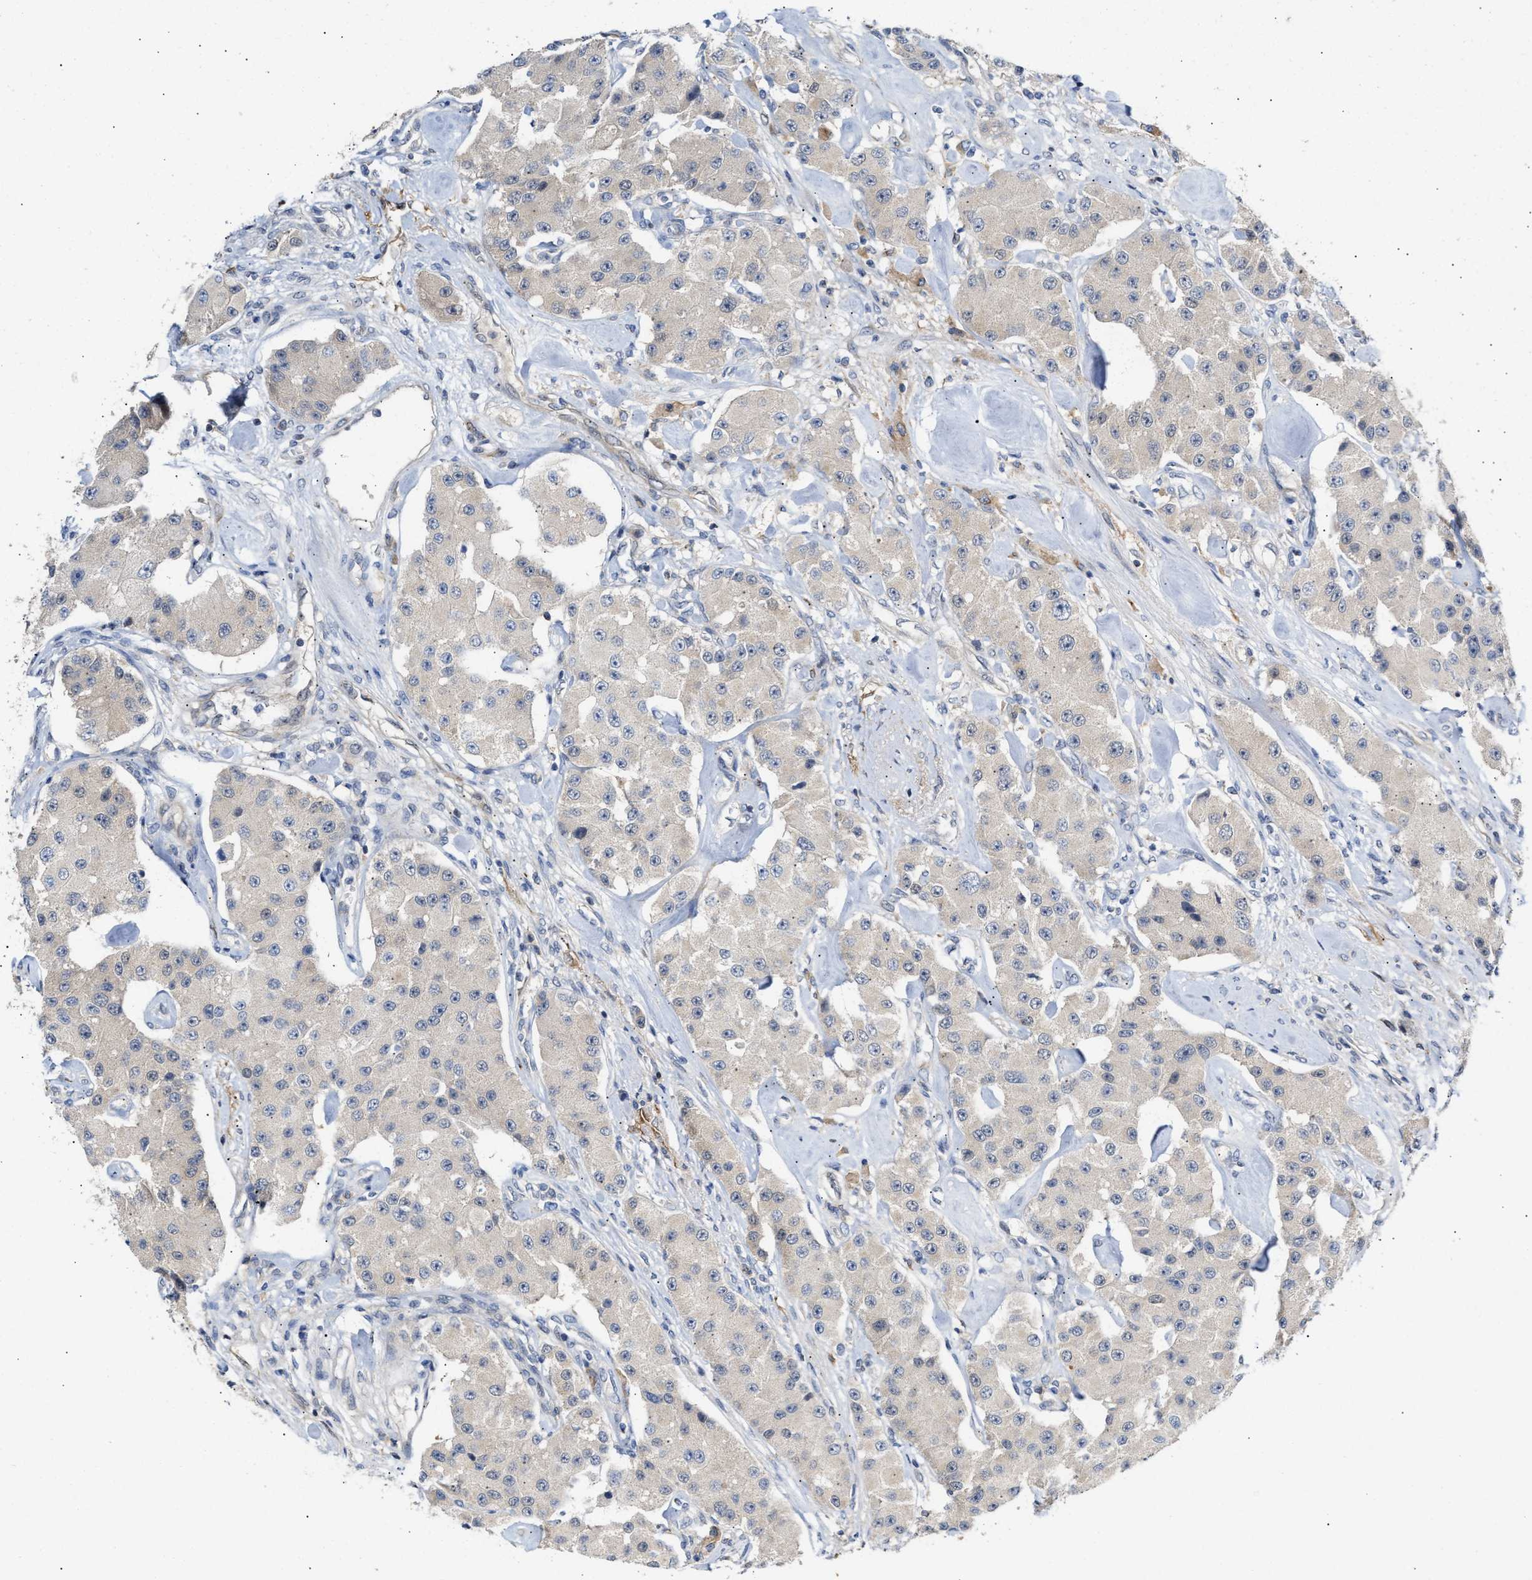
{"staining": {"intensity": "negative", "quantity": "none", "location": "none"}, "tissue": "carcinoid", "cell_type": "Tumor cells", "image_type": "cancer", "snomed": [{"axis": "morphology", "description": "Carcinoid, malignant, NOS"}, {"axis": "topography", "description": "Pancreas"}], "caption": "High magnification brightfield microscopy of carcinoid (malignant) stained with DAB (3,3'-diaminobenzidine) (brown) and counterstained with hematoxylin (blue): tumor cells show no significant staining.", "gene": "BBLN", "patient": {"sex": "male", "age": 41}}